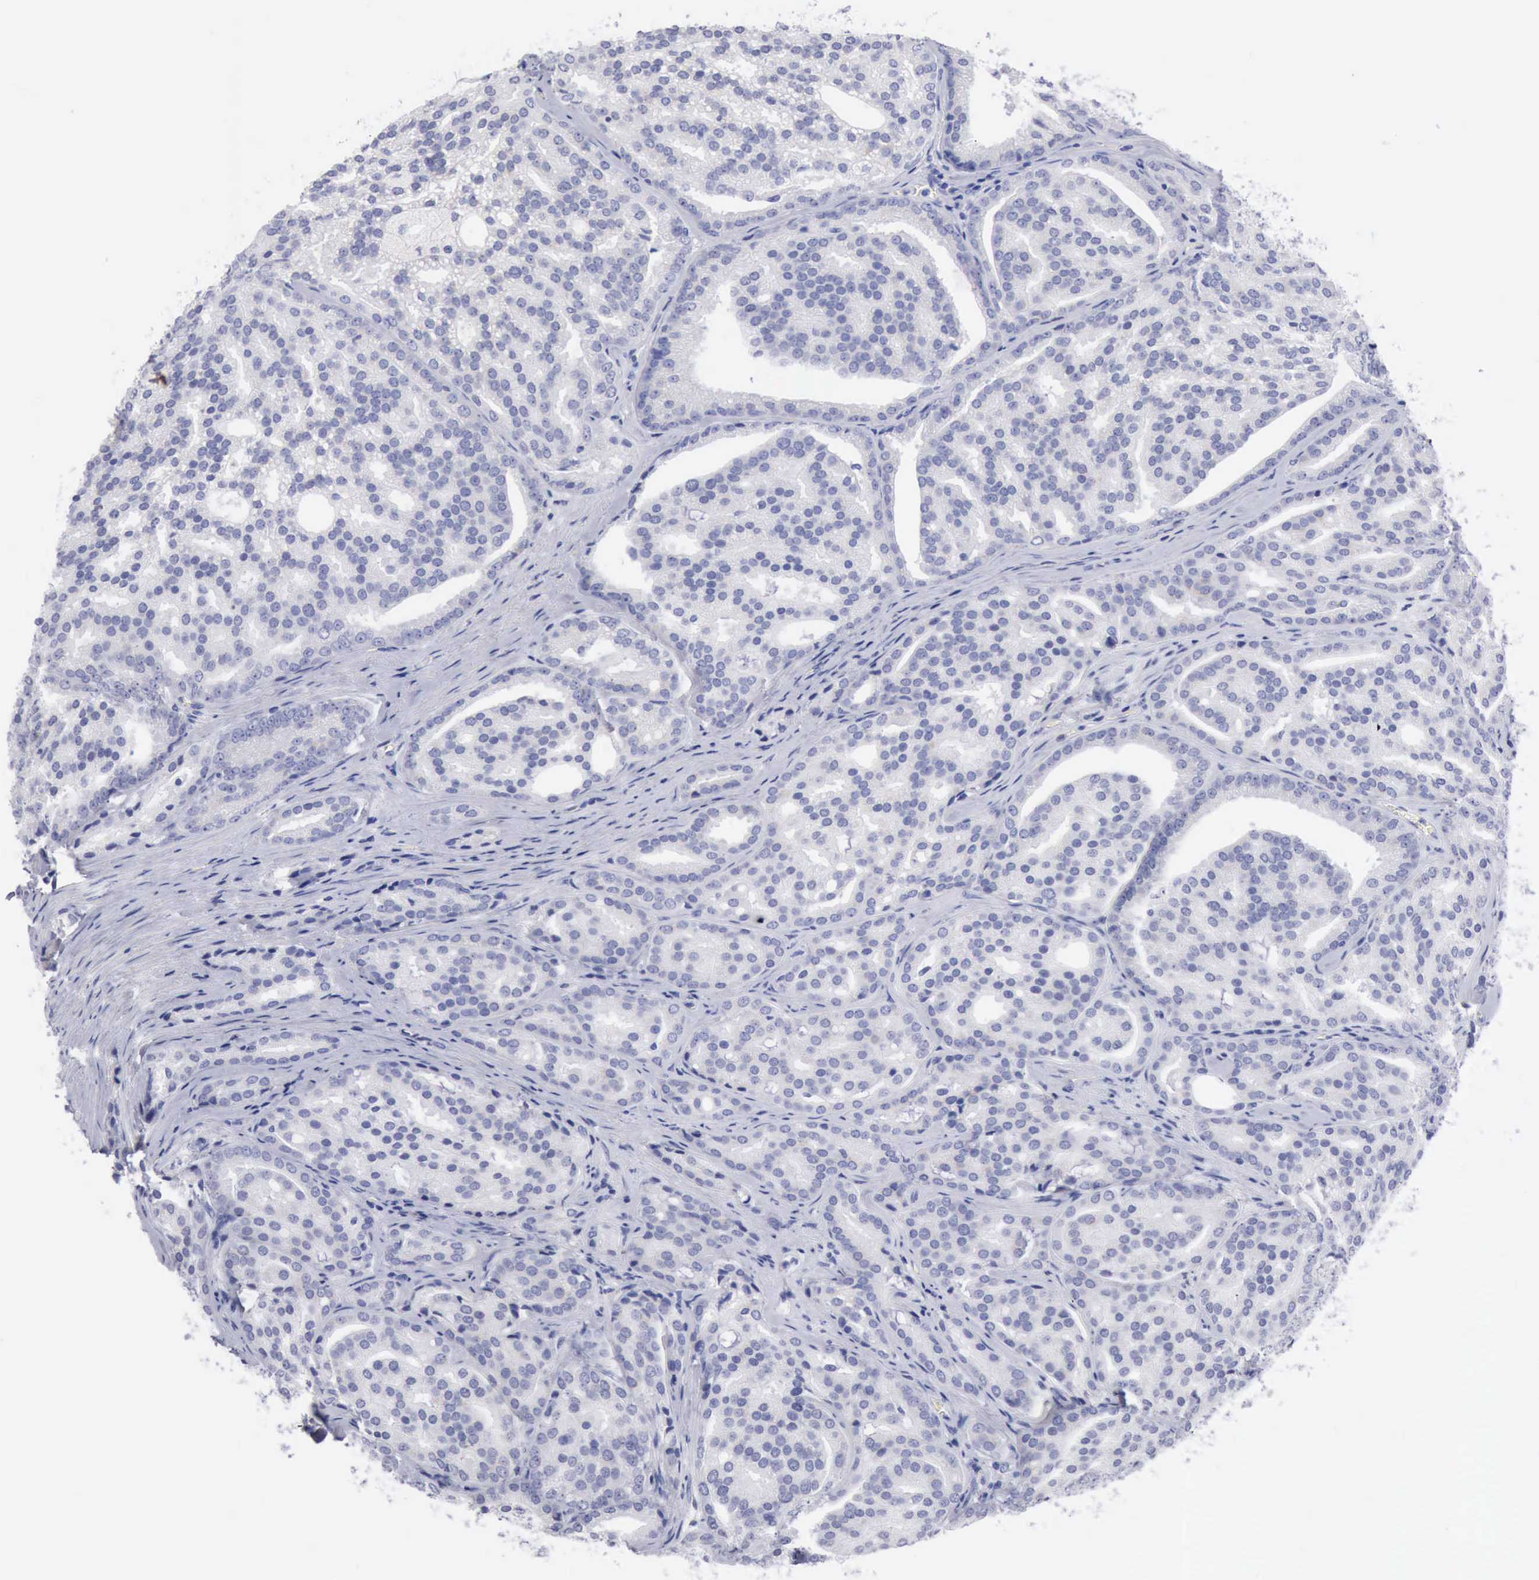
{"staining": {"intensity": "negative", "quantity": "none", "location": "none"}, "tissue": "prostate cancer", "cell_type": "Tumor cells", "image_type": "cancer", "snomed": [{"axis": "morphology", "description": "Adenocarcinoma, High grade"}, {"axis": "topography", "description": "Prostate"}], "caption": "This is an IHC micrograph of human prostate high-grade adenocarcinoma. There is no staining in tumor cells.", "gene": "ANGEL1", "patient": {"sex": "male", "age": 64}}